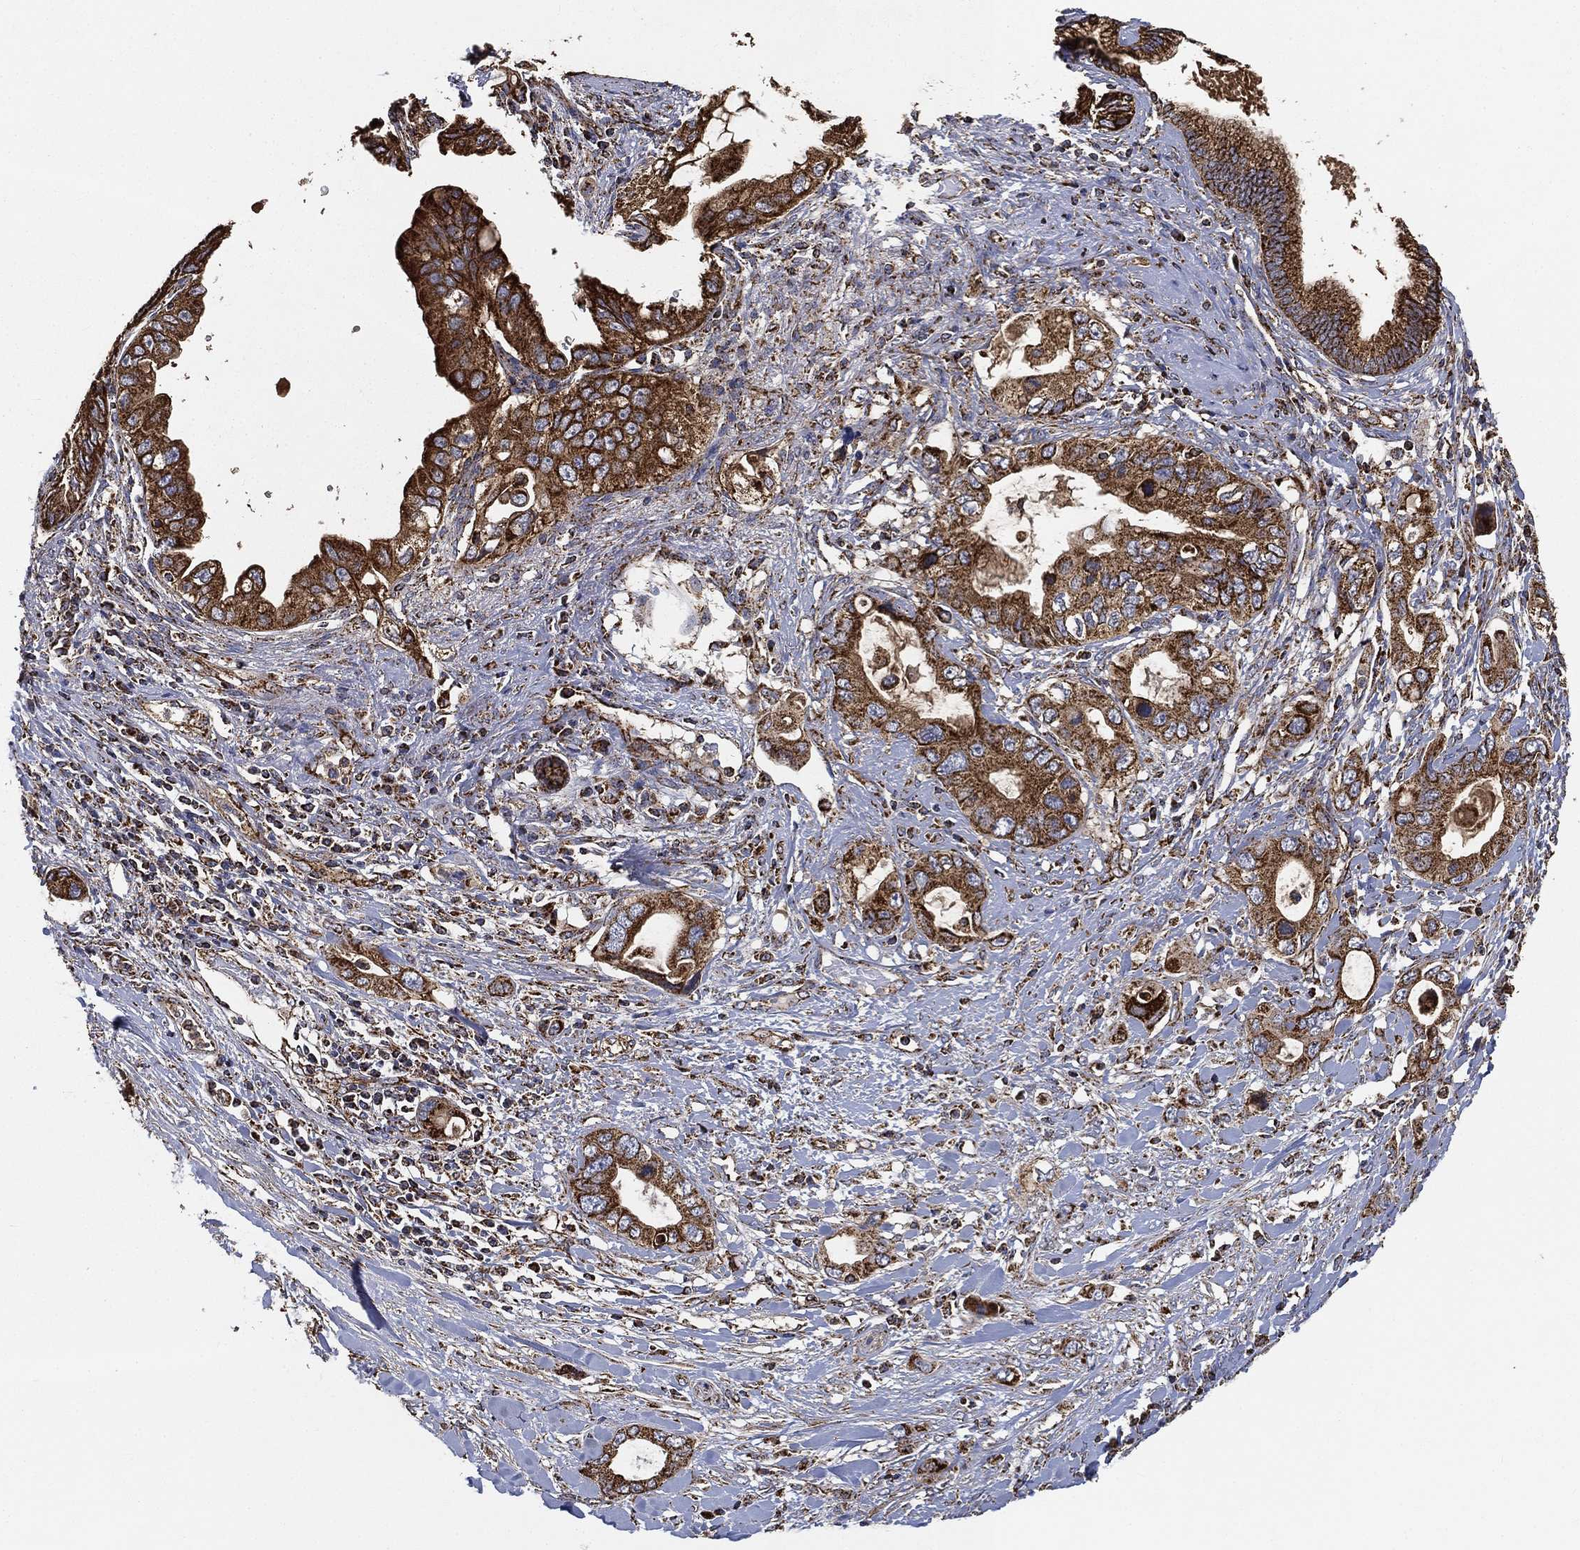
{"staining": {"intensity": "strong", "quantity": ">75%", "location": "cytoplasmic/membranous"}, "tissue": "pancreatic cancer", "cell_type": "Tumor cells", "image_type": "cancer", "snomed": [{"axis": "morphology", "description": "Adenocarcinoma, NOS"}, {"axis": "topography", "description": "Pancreas"}], "caption": "Pancreatic adenocarcinoma stained for a protein shows strong cytoplasmic/membranous positivity in tumor cells. The protein is shown in brown color, while the nuclei are stained blue.", "gene": "SLC38A7", "patient": {"sex": "female", "age": 56}}